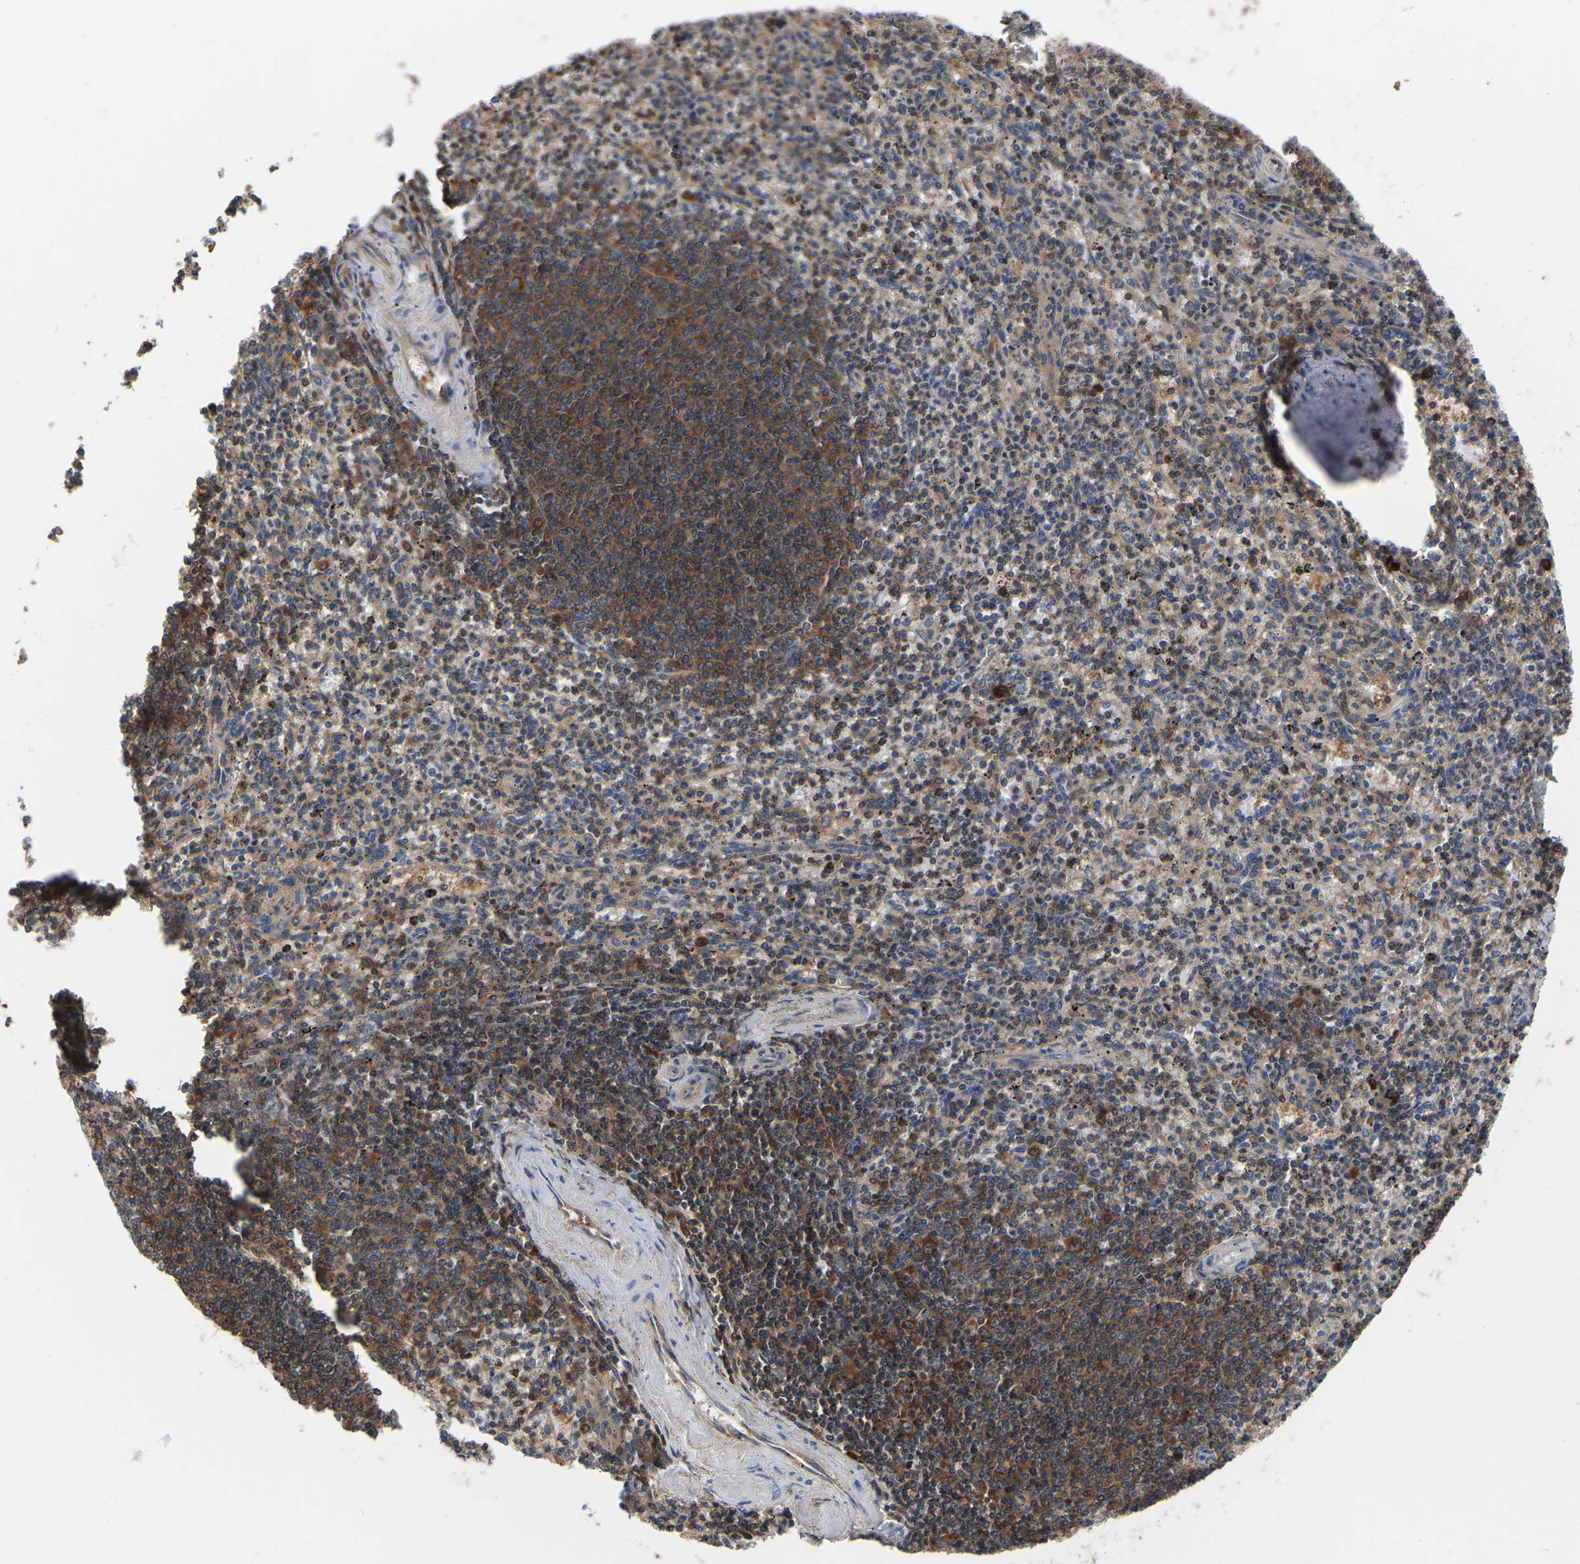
{"staining": {"intensity": "moderate", "quantity": "25%-75%", "location": "cytoplasmic/membranous"}, "tissue": "spleen", "cell_type": "Cells in red pulp", "image_type": "normal", "snomed": [{"axis": "morphology", "description": "Normal tissue, NOS"}, {"axis": "topography", "description": "Spleen"}], "caption": "Moderate cytoplasmic/membranous staining is identified in approximately 25%-75% of cells in red pulp in unremarkable spleen. (Stains: DAB (3,3'-diaminobenzidine) in brown, nuclei in blue, Microscopy: brightfield microscopy at high magnification).", "gene": "GARS1", "patient": {"sex": "male", "age": 72}}